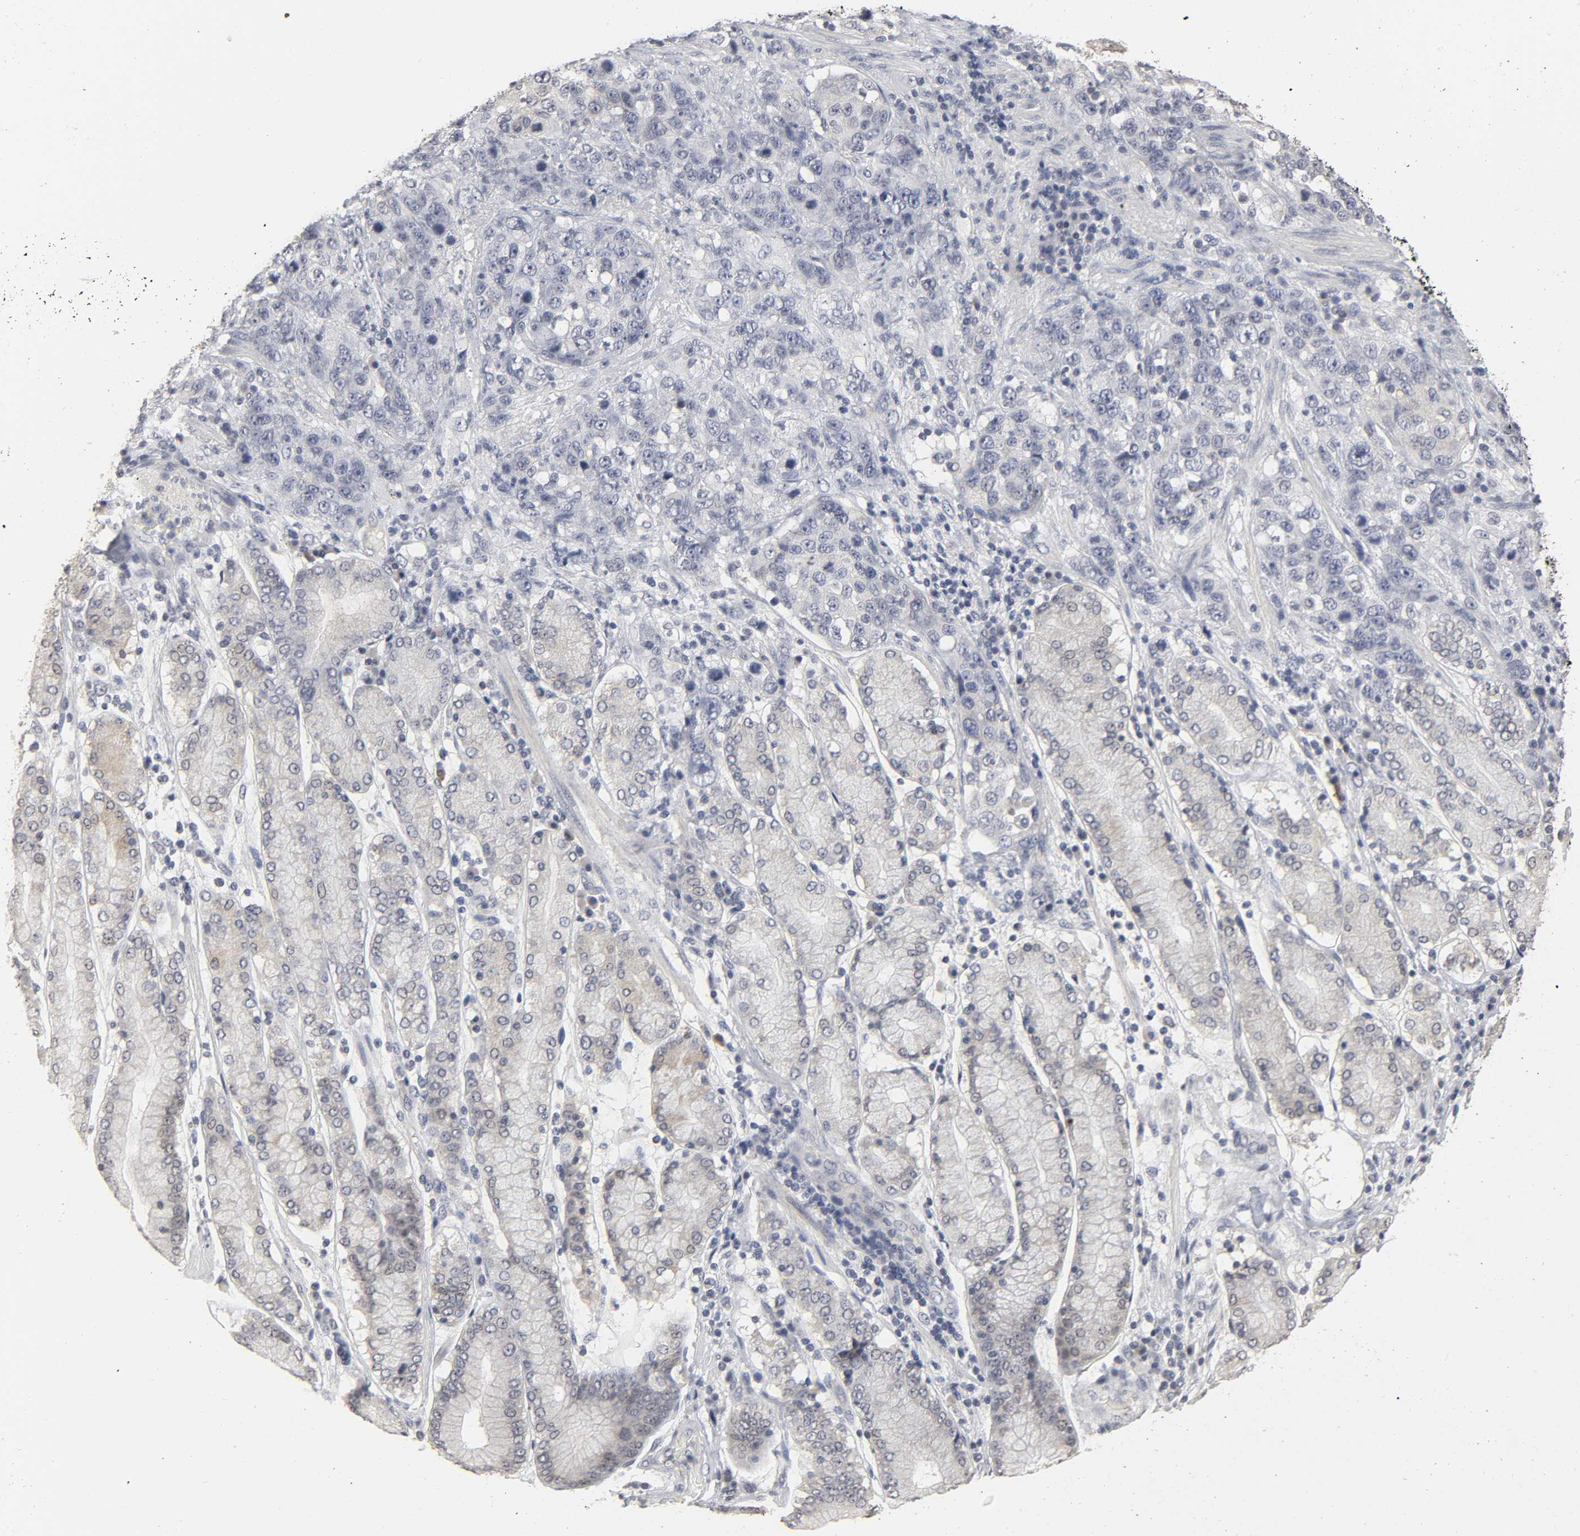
{"staining": {"intensity": "negative", "quantity": "none", "location": "none"}, "tissue": "stomach cancer", "cell_type": "Tumor cells", "image_type": "cancer", "snomed": [{"axis": "morphology", "description": "Normal tissue, NOS"}, {"axis": "morphology", "description": "Adenocarcinoma, NOS"}, {"axis": "topography", "description": "Stomach"}], "caption": "A high-resolution micrograph shows immunohistochemistry (IHC) staining of stomach adenocarcinoma, which reveals no significant staining in tumor cells. Nuclei are stained in blue.", "gene": "TCAP", "patient": {"sex": "male", "age": 48}}